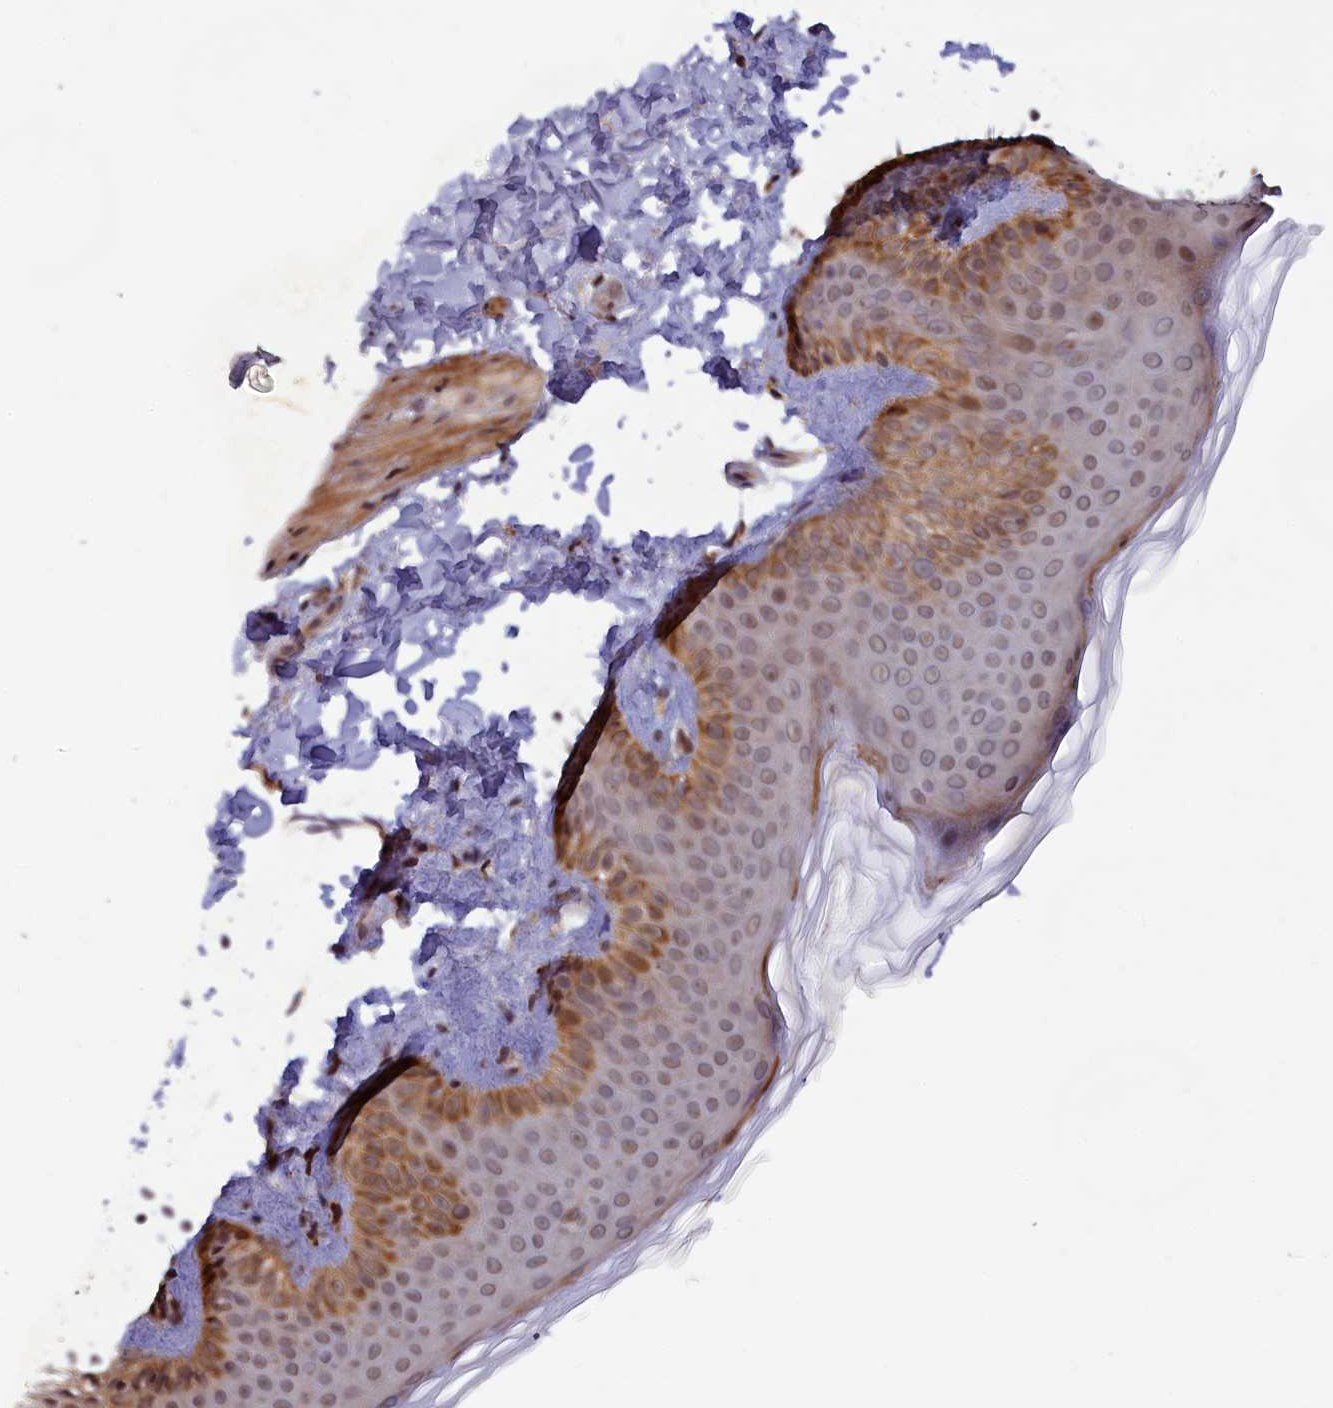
{"staining": {"intensity": "moderate", "quantity": ">75%", "location": "cytoplasmic/membranous"}, "tissue": "skin", "cell_type": "Fibroblasts", "image_type": "normal", "snomed": [{"axis": "morphology", "description": "Normal tissue, NOS"}, {"axis": "topography", "description": "Skin"}], "caption": "Immunohistochemical staining of unremarkable skin reveals moderate cytoplasmic/membranous protein positivity in approximately >75% of fibroblasts.", "gene": "DUS3L", "patient": {"sex": "male", "age": 36}}